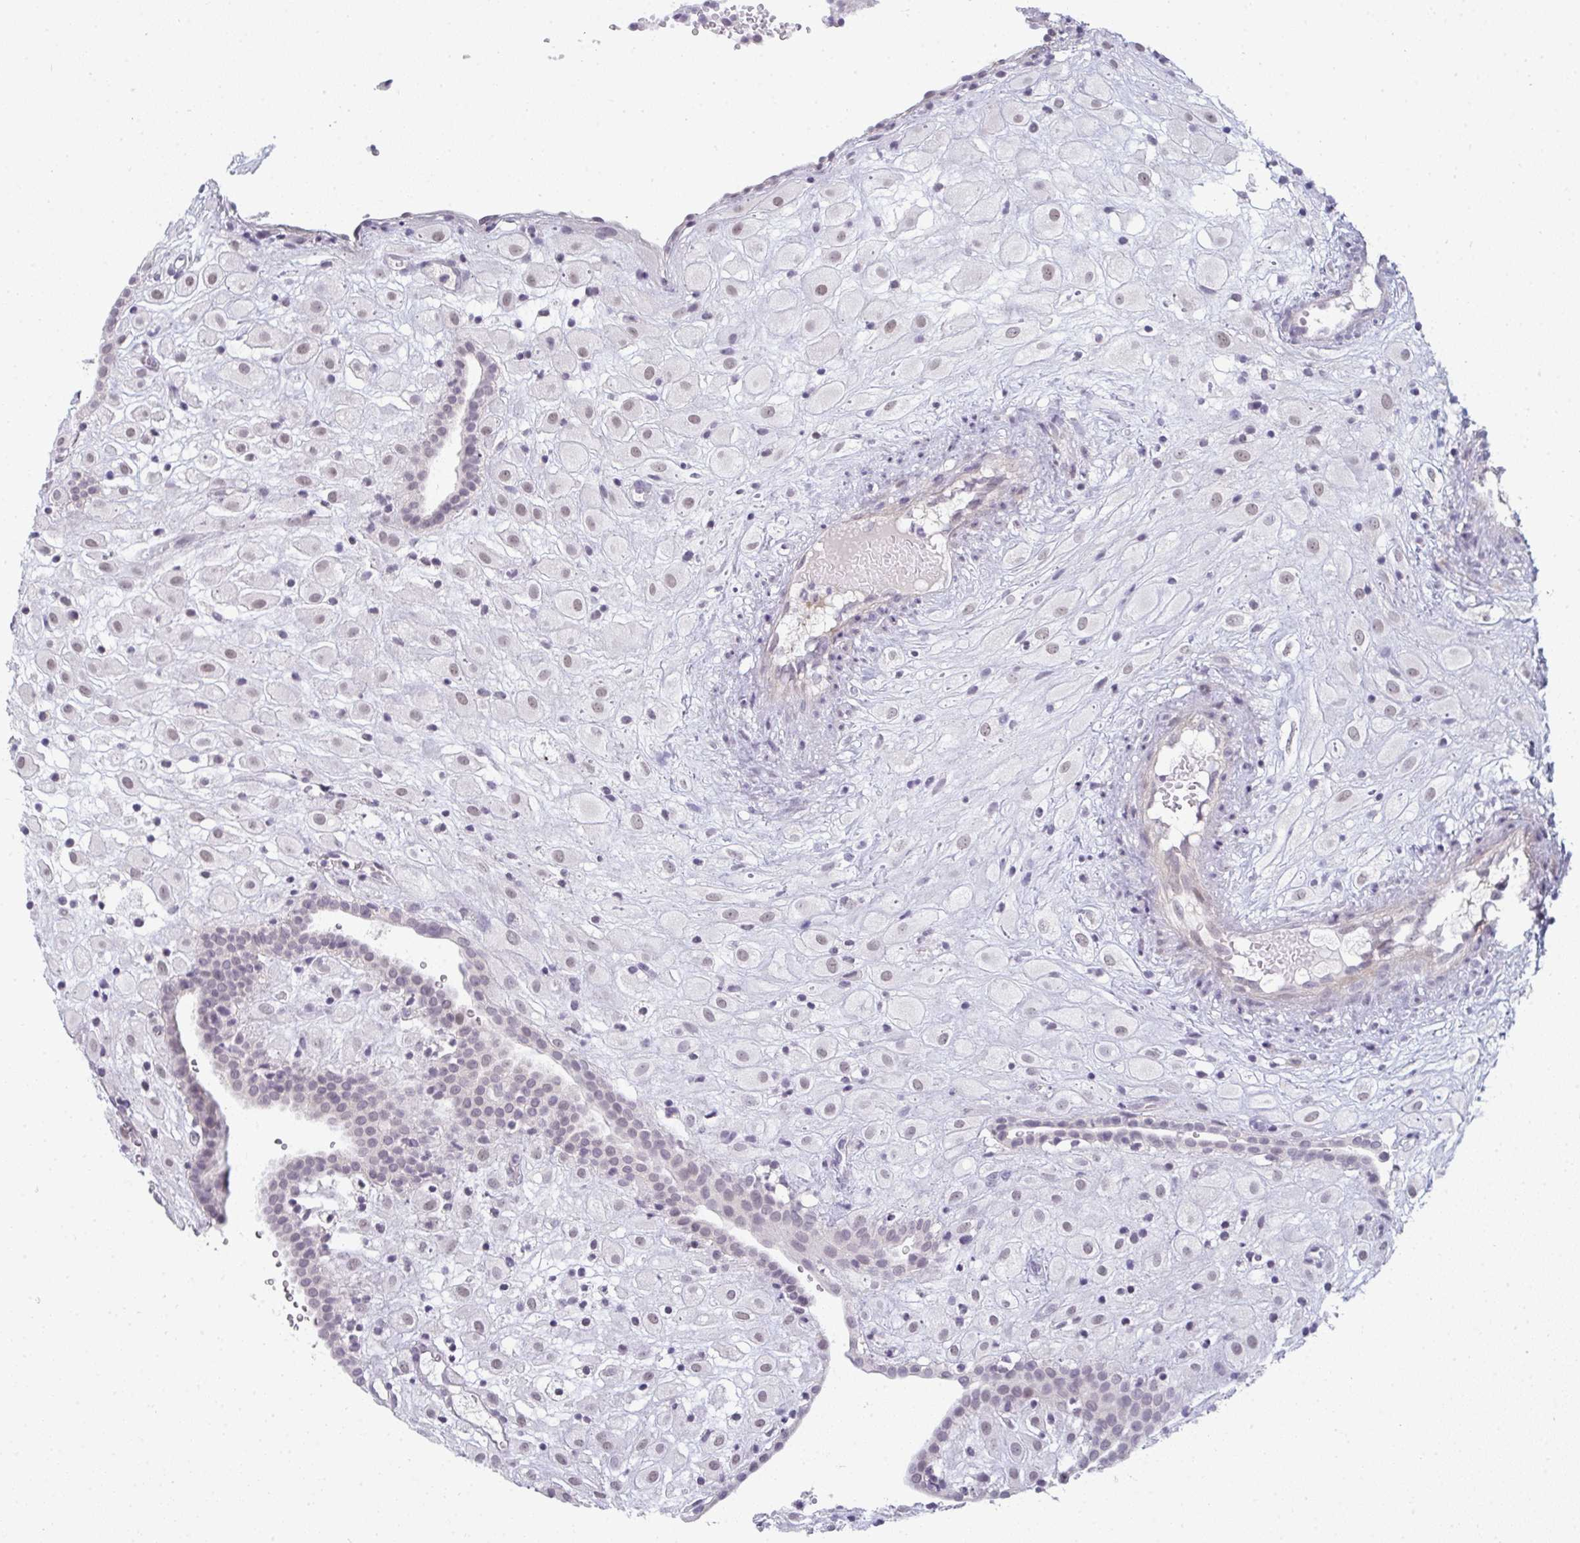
{"staining": {"intensity": "weak", "quantity": "25%-75%", "location": "nuclear"}, "tissue": "placenta", "cell_type": "Decidual cells", "image_type": "normal", "snomed": [{"axis": "morphology", "description": "Normal tissue, NOS"}, {"axis": "topography", "description": "Placenta"}], "caption": "This micrograph shows immunohistochemistry staining of unremarkable placenta, with low weak nuclear positivity in about 25%-75% of decidual cells.", "gene": "TEX33", "patient": {"sex": "female", "age": 24}}